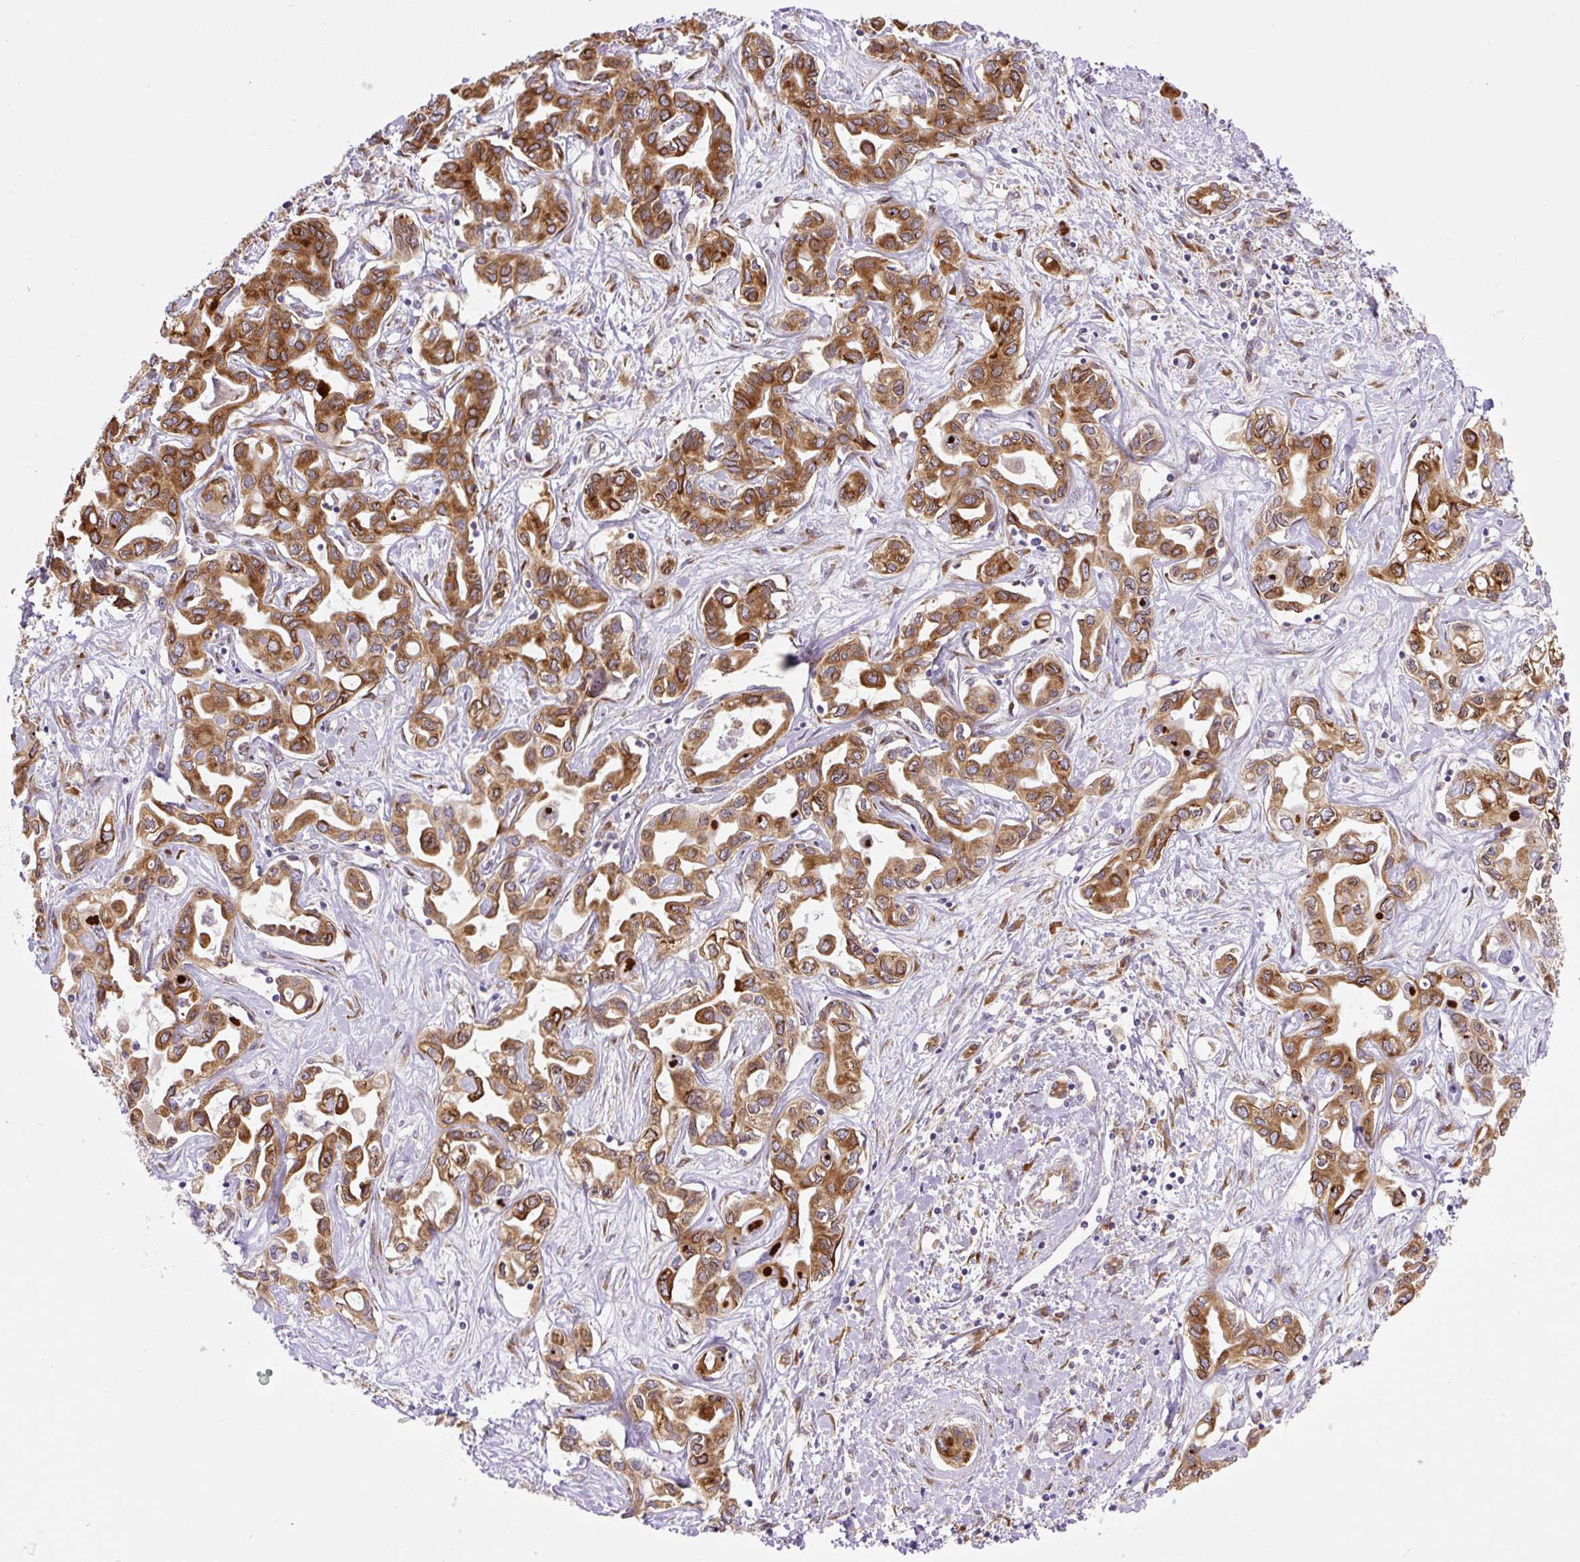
{"staining": {"intensity": "strong", "quantity": ">75%", "location": "cytoplasmic/membranous"}, "tissue": "liver cancer", "cell_type": "Tumor cells", "image_type": "cancer", "snomed": [{"axis": "morphology", "description": "Cholangiocarcinoma"}, {"axis": "topography", "description": "Liver"}], "caption": "Human cholangiocarcinoma (liver) stained for a protein (brown) reveals strong cytoplasmic/membranous positive expression in about >75% of tumor cells.", "gene": "RAB30", "patient": {"sex": "female", "age": 64}}